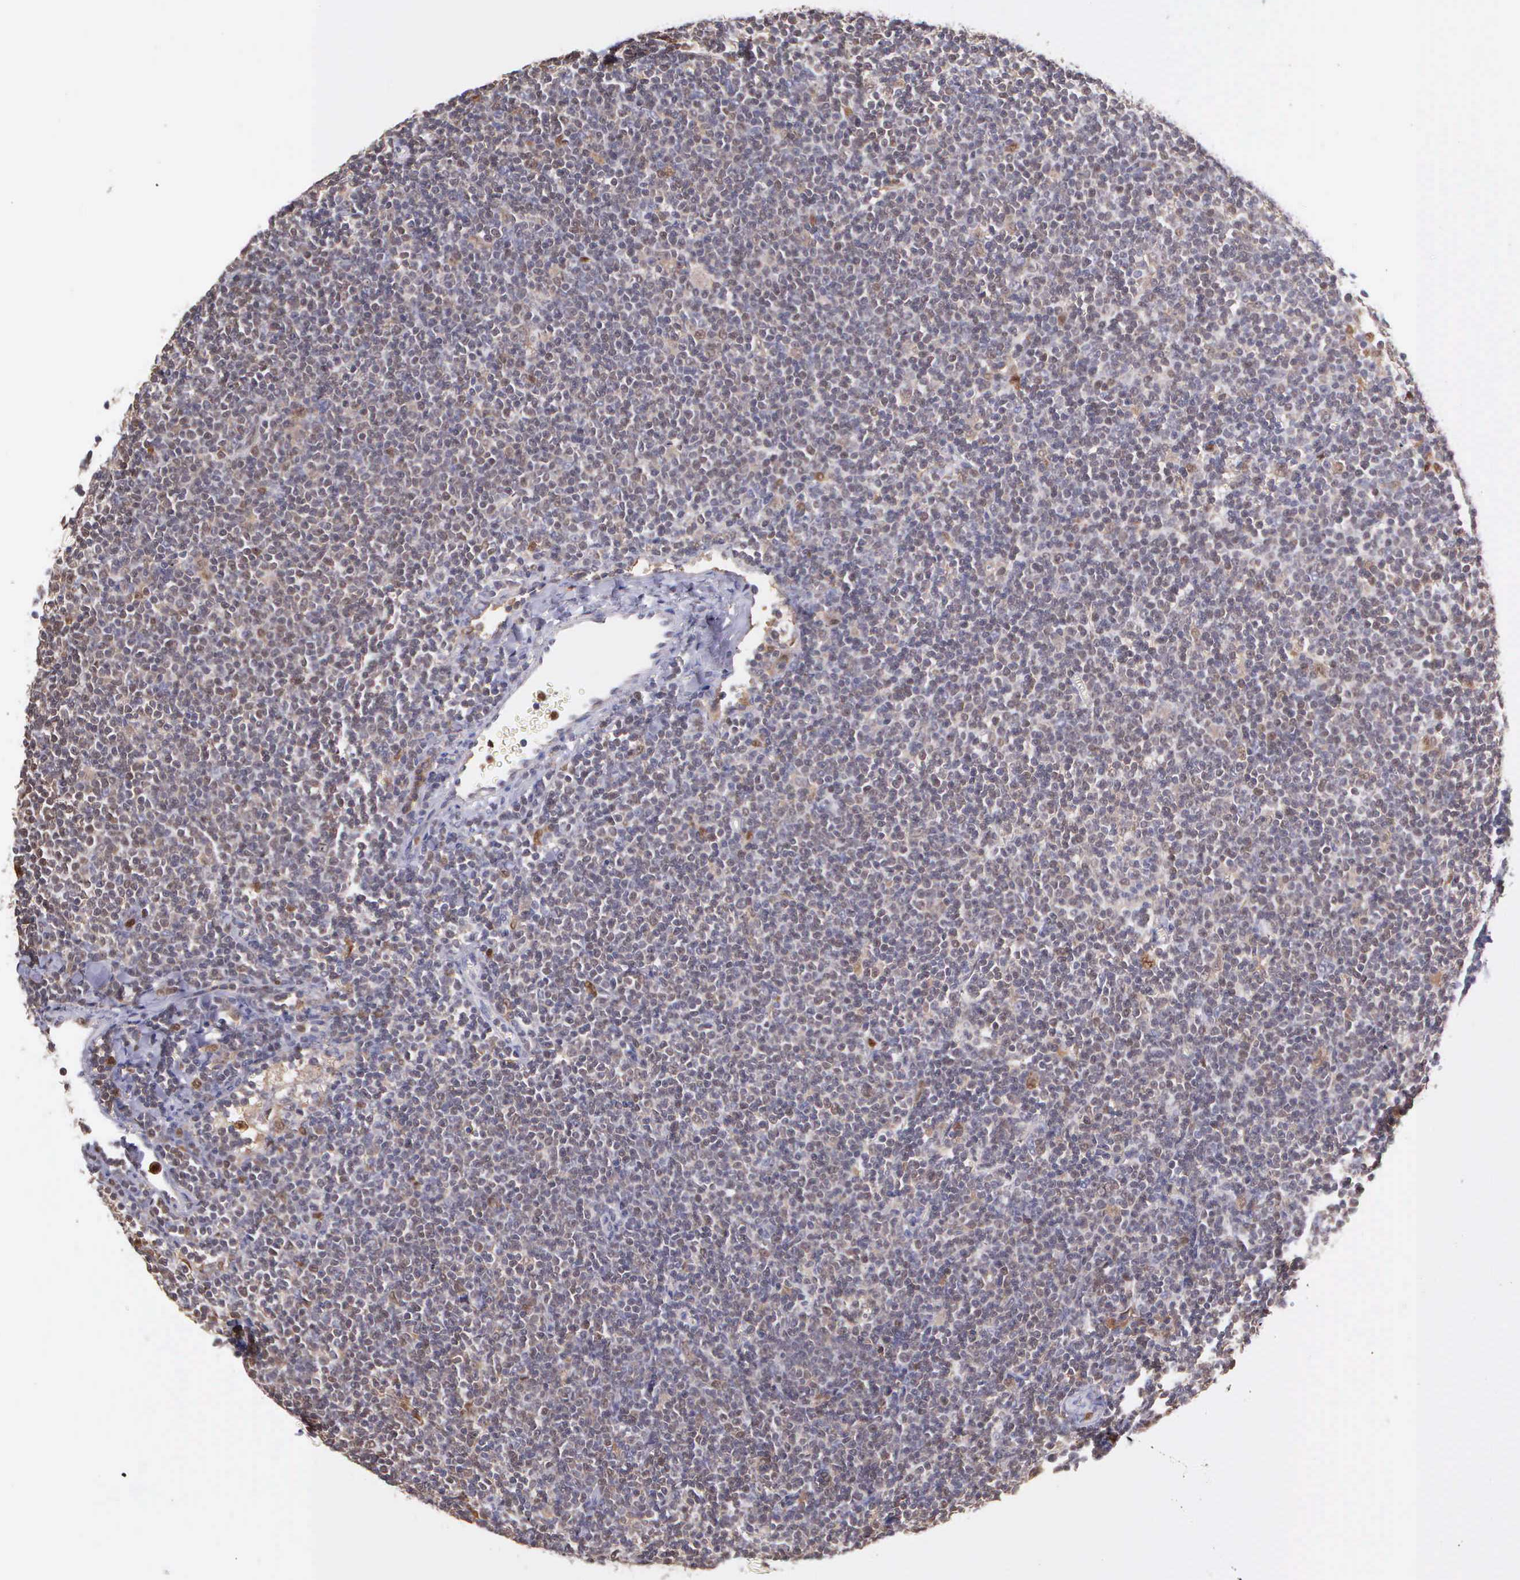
{"staining": {"intensity": "weak", "quantity": "25%-75%", "location": "cytoplasmic/membranous,nuclear"}, "tissue": "lymphoma", "cell_type": "Tumor cells", "image_type": "cancer", "snomed": [{"axis": "morphology", "description": "Malignant lymphoma, non-Hodgkin's type, Low grade"}, {"axis": "topography", "description": "Lymph node"}], "caption": "Immunohistochemistry (IHC) of malignant lymphoma, non-Hodgkin's type (low-grade) shows low levels of weak cytoplasmic/membranous and nuclear staining in approximately 25%-75% of tumor cells. (DAB (3,3'-diaminobenzidine) IHC, brown staining for protein, blue staining for nuclei).", "gene": "BID", "patient": {"sex": "male", "age": 65}}